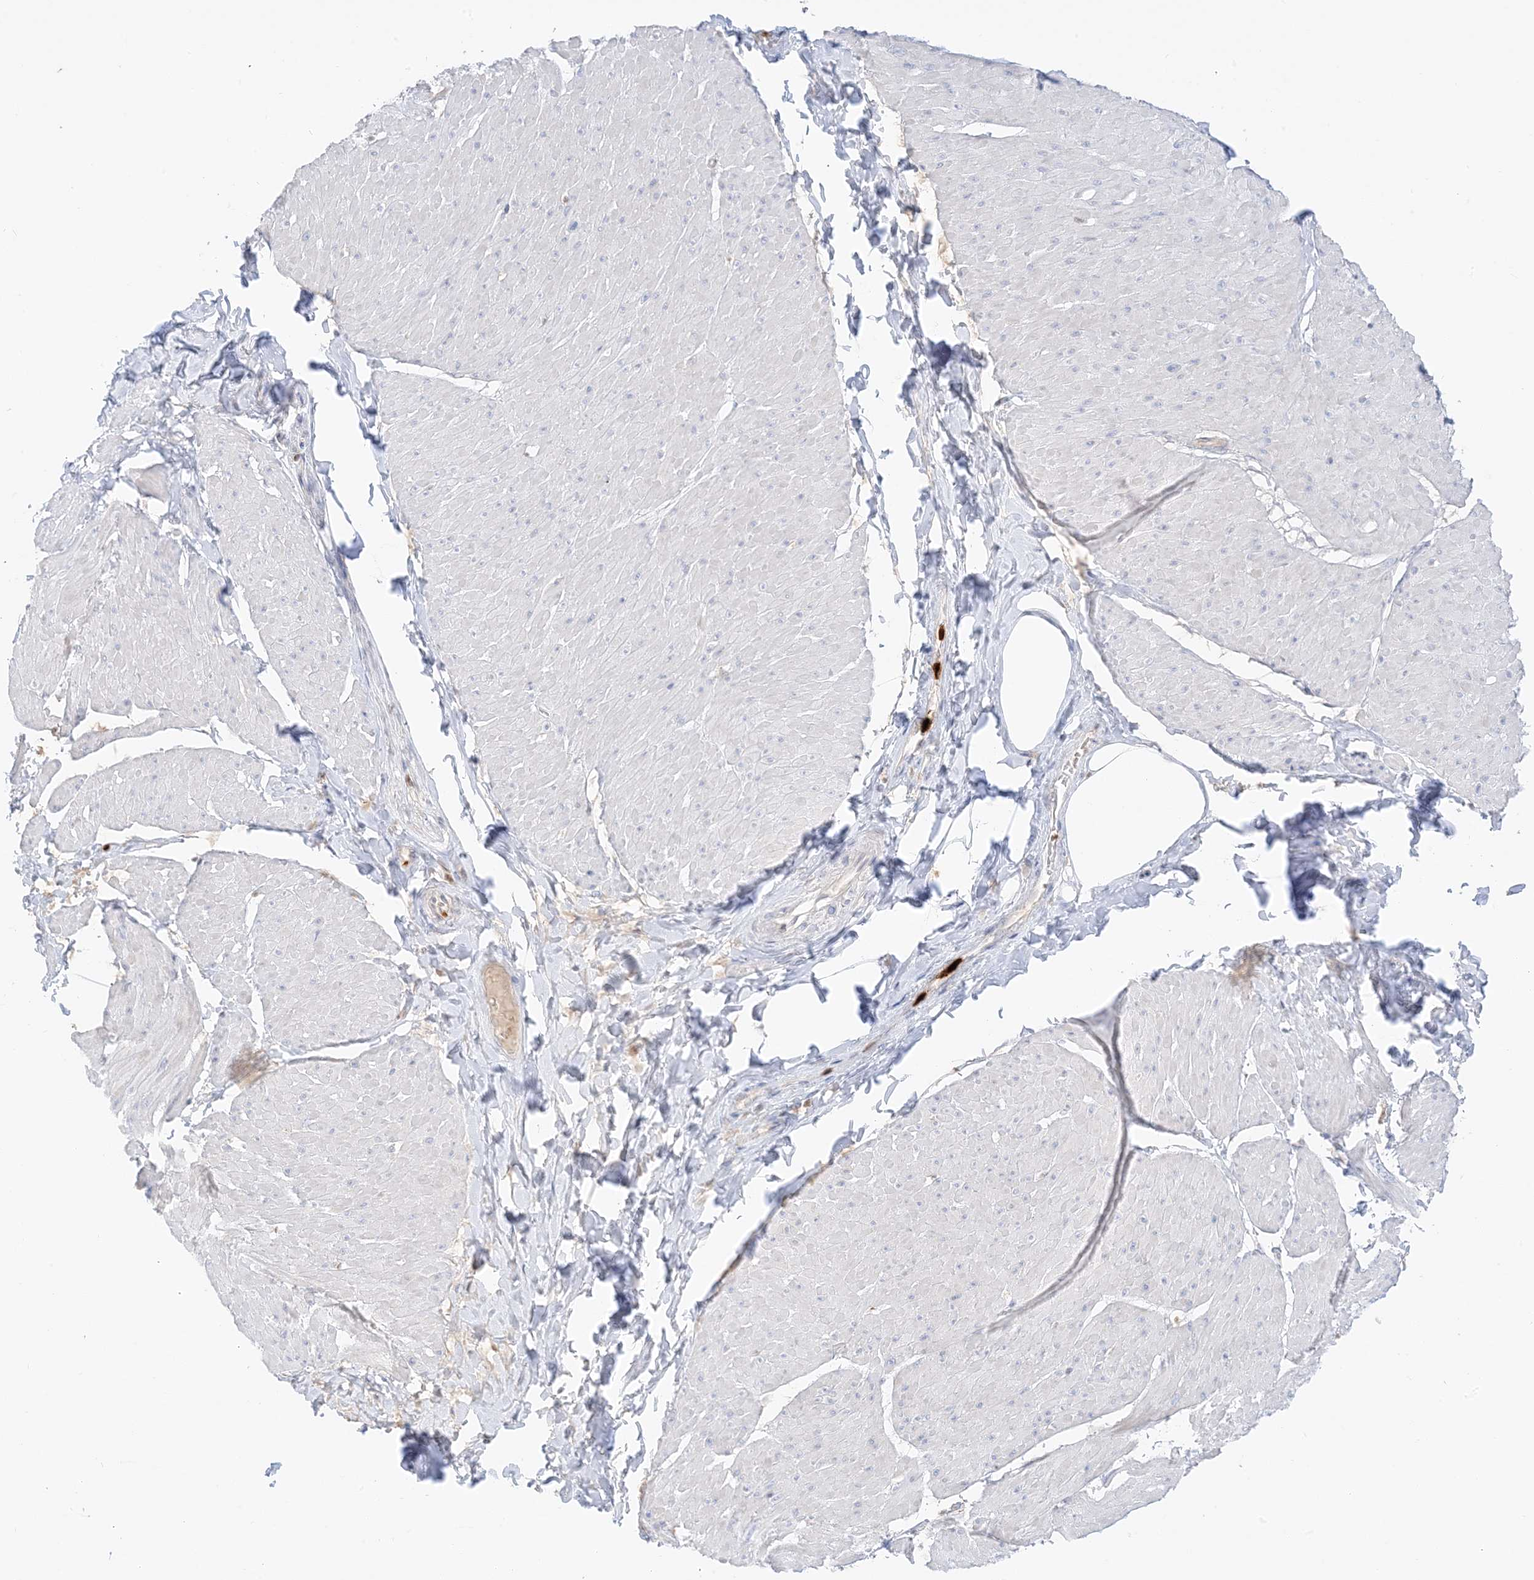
{"staining": {"intensity": "negative", "quantity": "none", "location": "none"}, "tissue": "smooth muscle", "cell_type": "Smooth muscle cells", "image_type": "normal", "snomed": [{"axis": "morphology", "description": "Urothelial carcinoma, High grade"}, {"axis": "topography", "description": "Urinary bladder"}], "caption": "Smooth muscle was stained to show a protein in brown. There is no significant staining in smooth muscle cells. The staining is performed using DAB brown chromogen with nuclei counter-stained in using hematoxylin.", "gene": "GCA", "patient": {"sex": "male", "age": 46}}